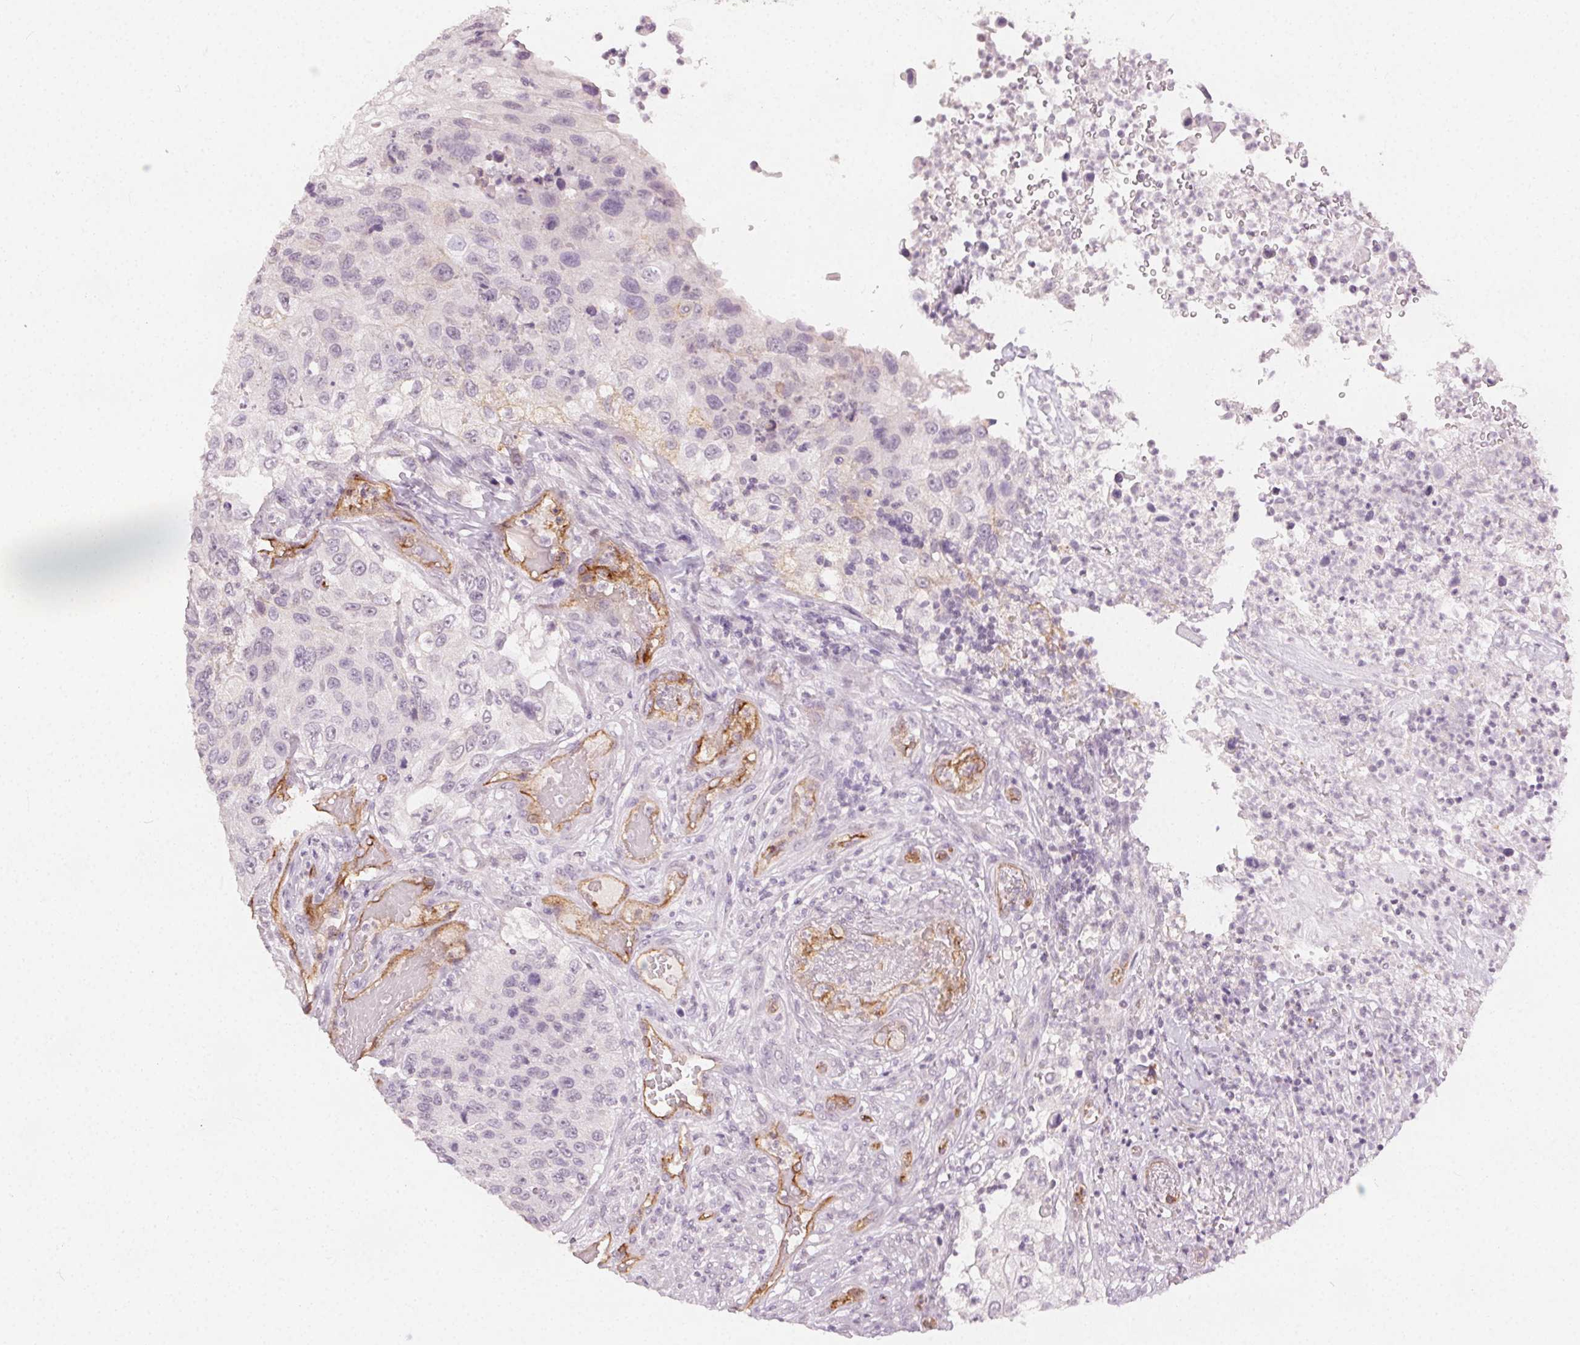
{"staining": {"intensity": "negative", "quantity": "none", "location": "none"}, "tissue": "urothelial cancer", "cell_type": "Tumor cells", "image_type": "cancer", "snomed": [{"axis": "morphology", "description": "Urothelial carcinoma, High grade"}, {"axis": "topography", "description": "Urinary bladder"}], "caption": "Immunohistochemistry (IHC) photomicrograph of neoplastic tissue: human urothelial carcinoma (high-grade) stained with DAB reveals no significant protein expression in tumor cells.", "gene": "PODXL", "patient": {"sex": "female", "age": 60}}